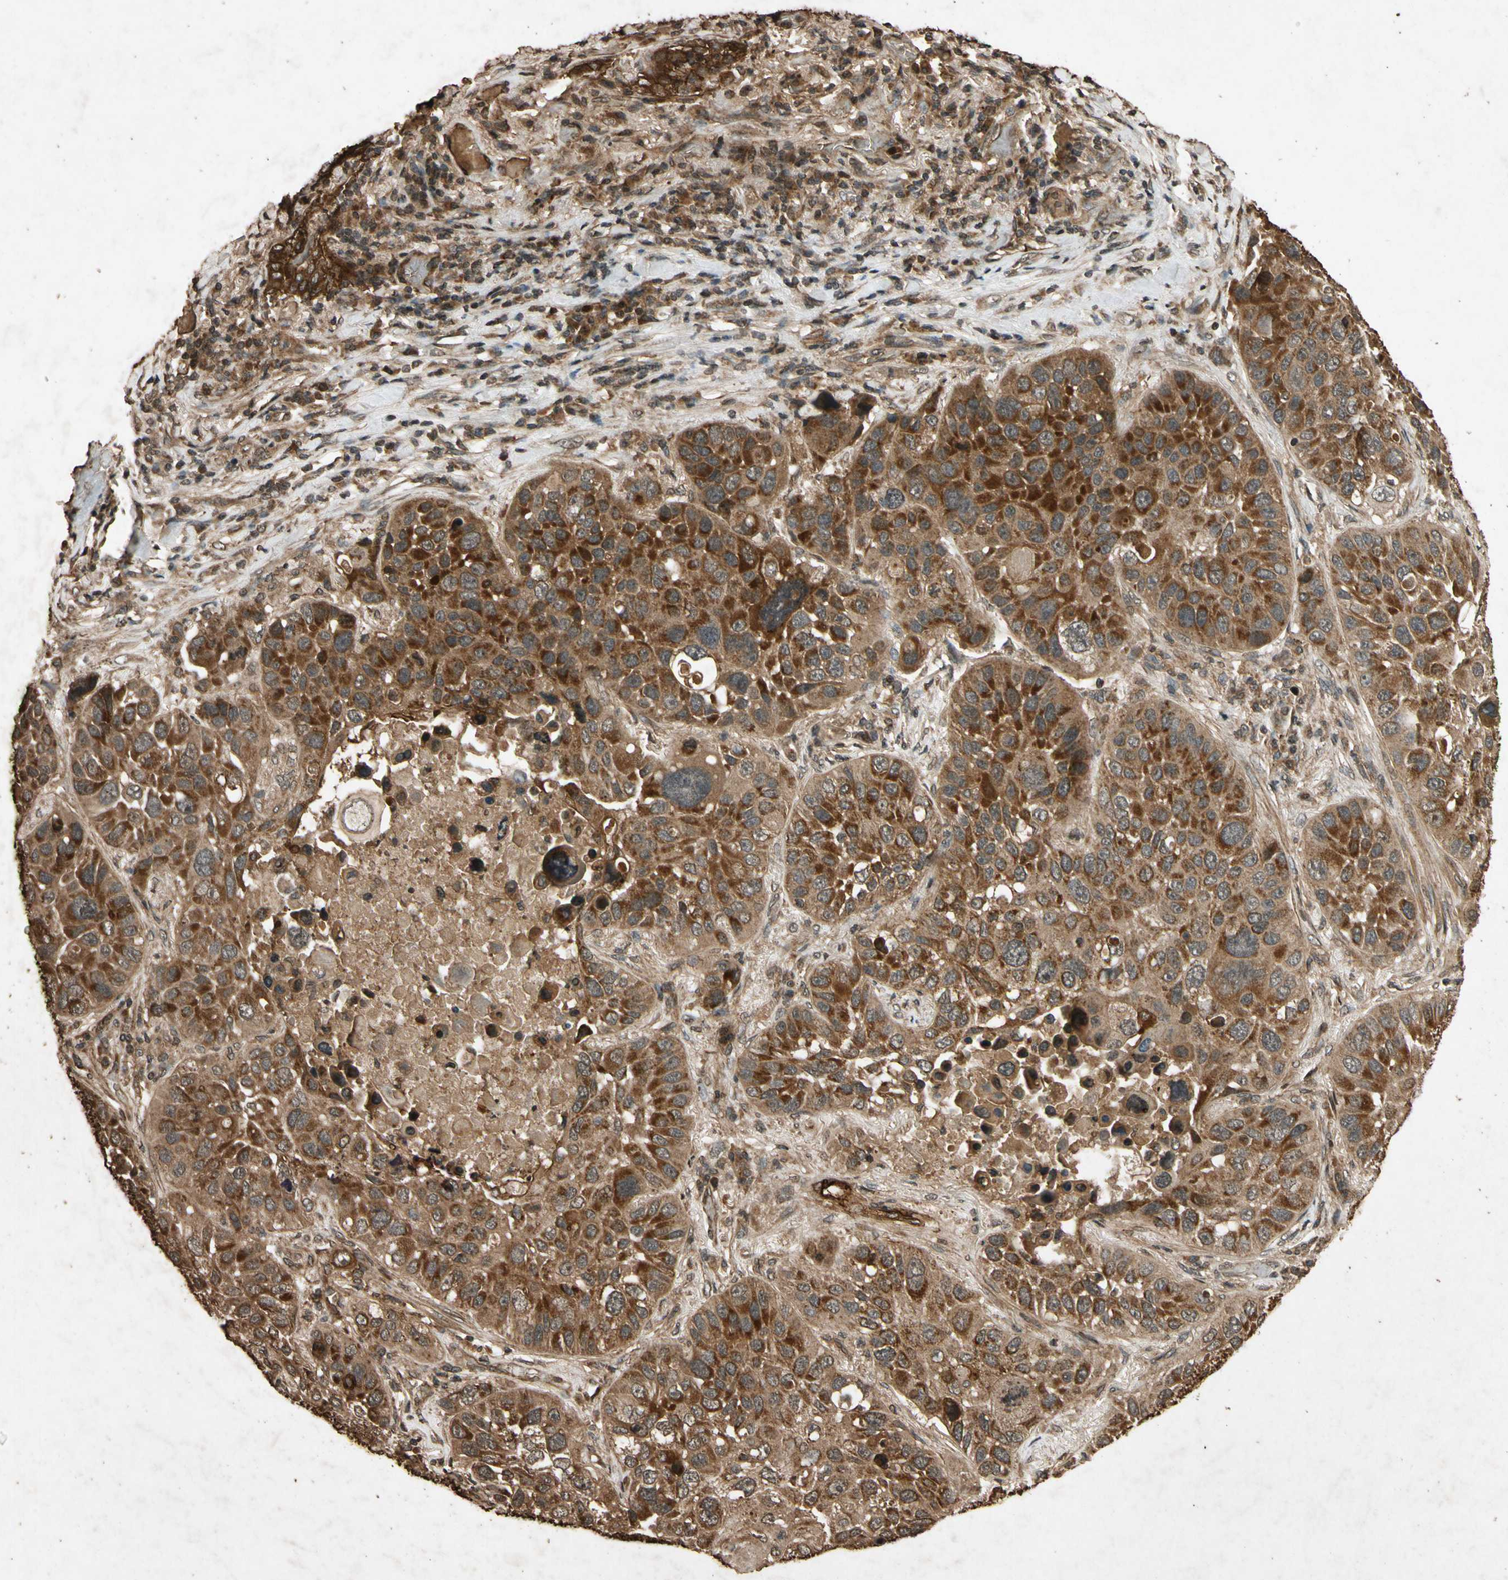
{"staining": {"intensity": "strong", "quantity": ">75%", "location": "cytoplasmic/membranous"}, "tissue": "lung cancer", "cell_type": "Tumor cells", "image_type": "cancer", "snomed": [{"axis": "morphology", "description": "Squamous cell carcinoma, NOS"}, {"axis": "topography", "description": "Lung"}], "caption": "IHC of lung cancer reveals high levels of strong cytoplasmic/membranous expression in about >75% of tumor cells.", "gene": "TXN2", "patient": {"sex": "male", "age": 57}}